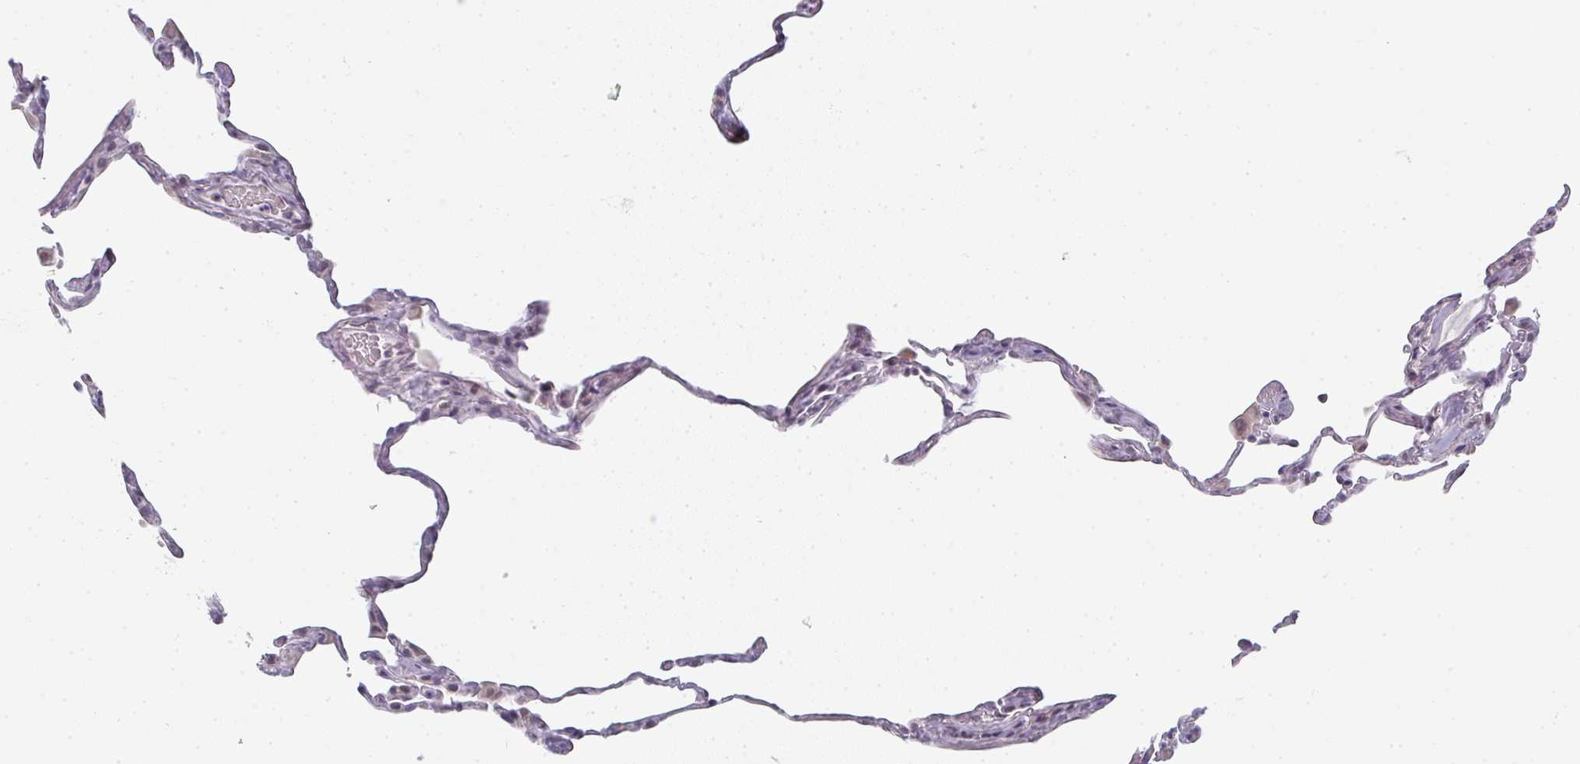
{"staining": {"intensity": "negative", "quantity": "none", "location": "none"}, "tissue": "lung", "cell_type": "Alveolar cells", "image_type": "normal", "snomed": [{"axis": "morphology", "description": "Normal tissue, NOS"}, {"axis": "topography", "description": "Lung"}], "caption": "Immunohistochemical staining of normal human lung displays no significant staining in alveolar cells. (Immunohistochemistry (ihc), brightfield microscopy, high magnification).", "gene": "RBBP6", "patient": {"sex": "female", "age": 57}}